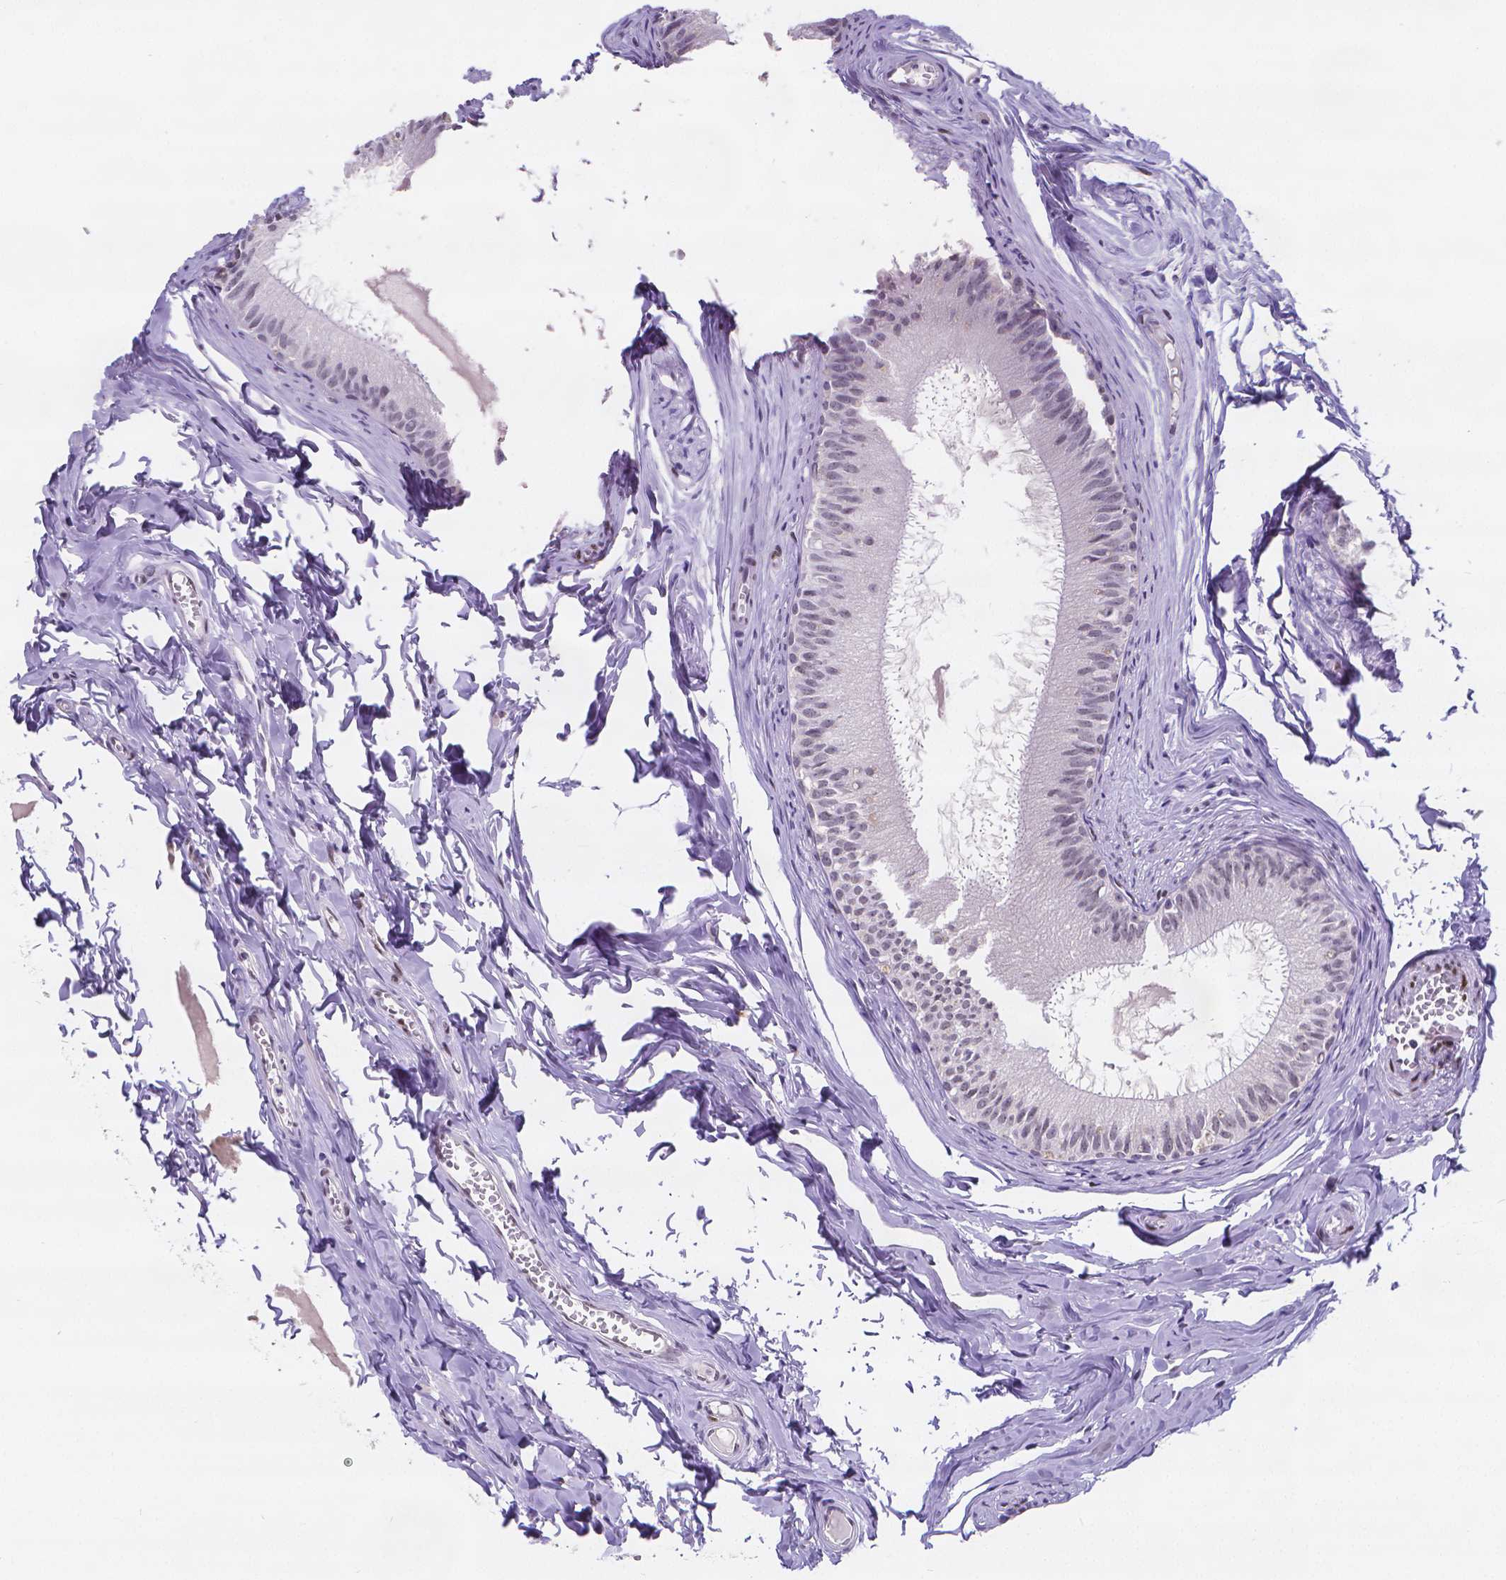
{"staining": {"intensity": "weak", "quantity": "<25%", "location": "nuclear"}, "tissue": "epididymis", "cell_type": "Glandular cells", "image_type": "normal", "snomed": [{"axis": "morphology", "description": "Normal tissue, NOS"}, {"axis": "topography", "description": "Epididymis"}], "caption": "IHC histopathology image of benign epididymis: epididymis stained with DAB (3,3'-diaminobenzidine) demonstrates no significant protein expression in glandular cells.", "gene": "MEF2C", "patient": {"sex": "male", "age": 45}}